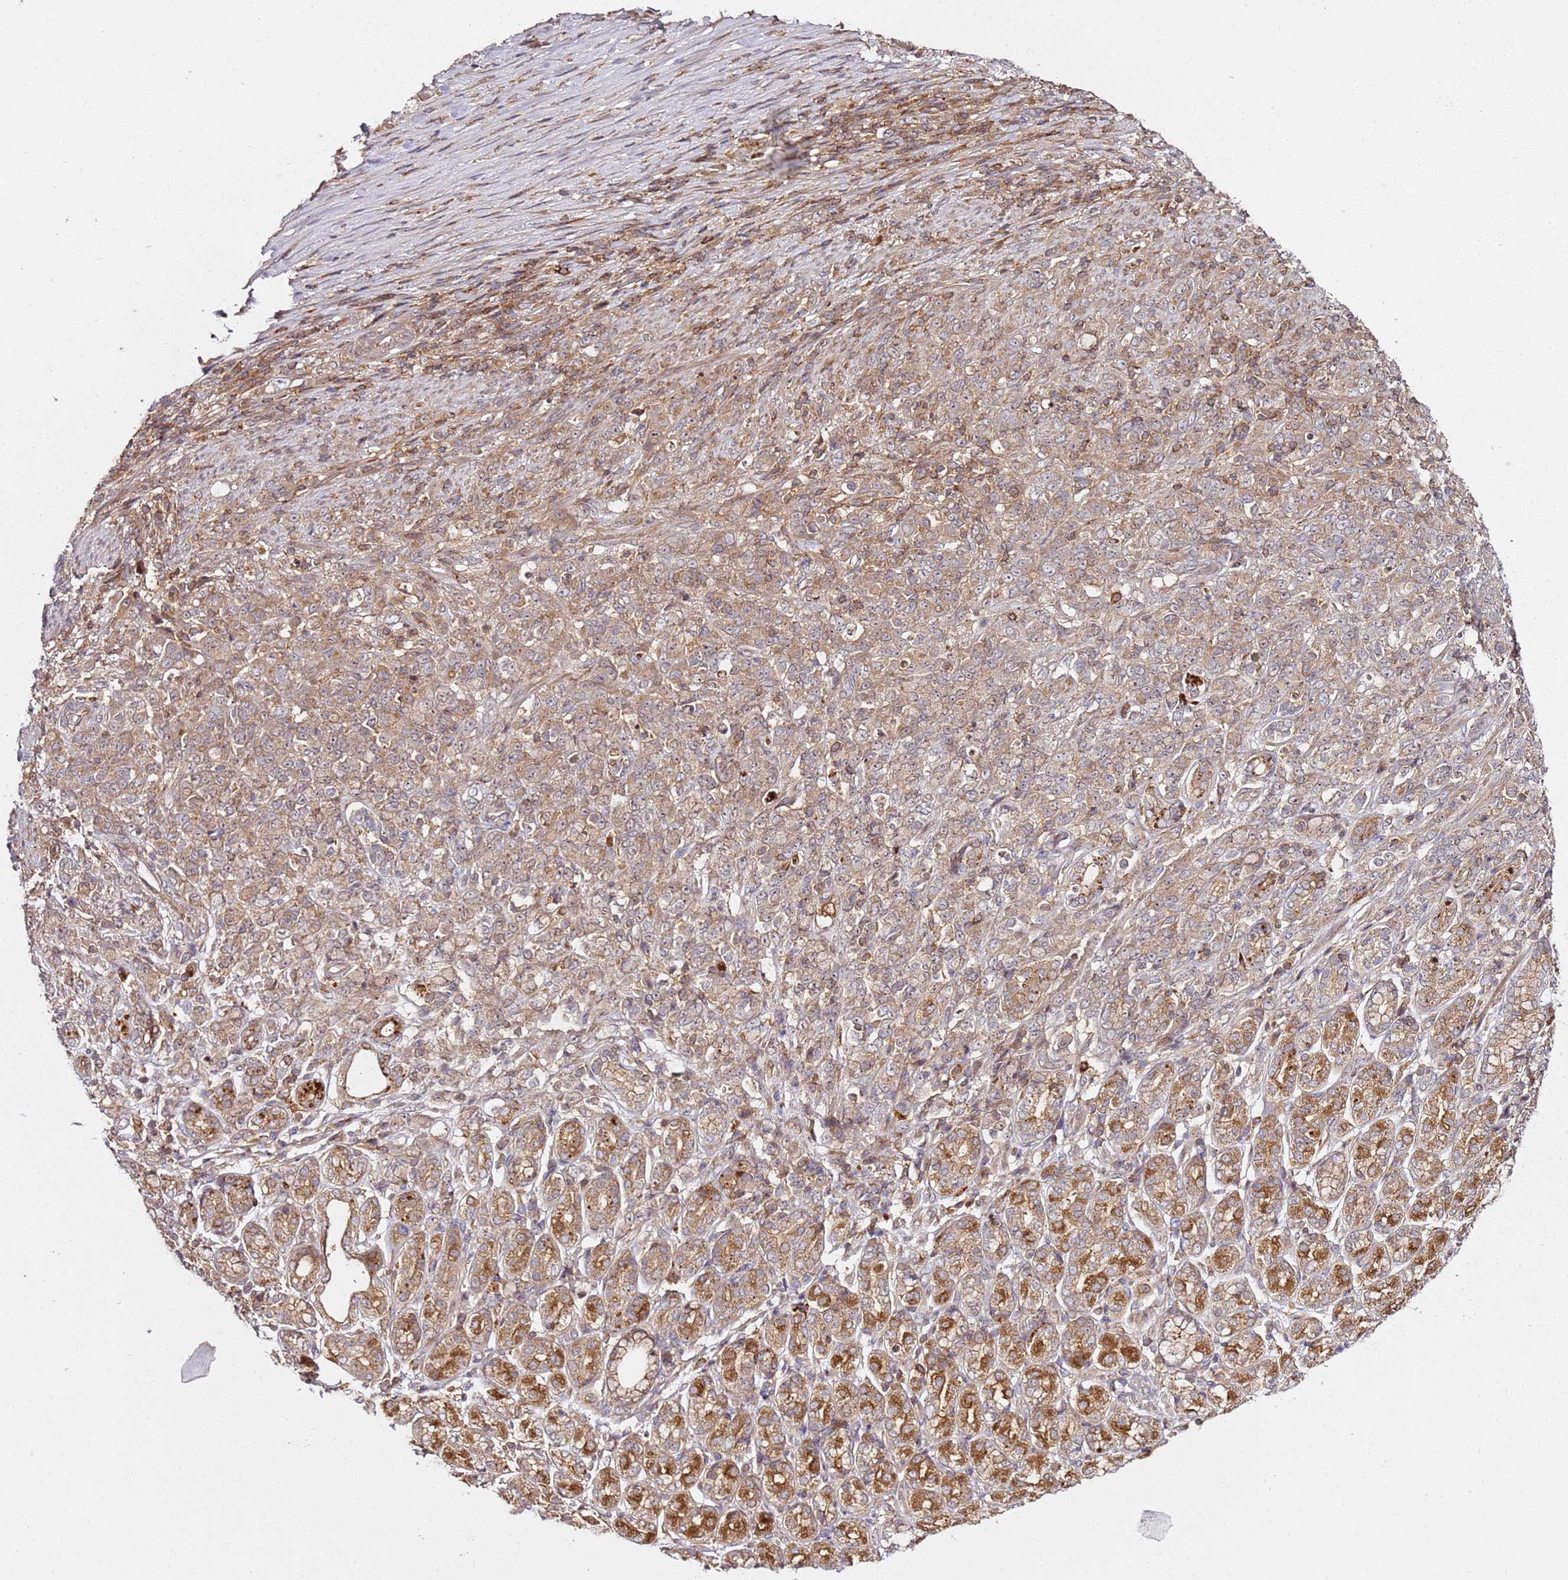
{"staining": {"intensity": "weak", "quantity": ">75%", "location": "cytoplasmic/membranous"}, "tissue": "stomach cancer", "cell_type": "Tumor cells", "image_type": "cancer", "snomed": [{"axis": "morphology", "description": "Adenocarcinoma, NOS"}, {"axis": "topography", "description": "Stomach"}], "caption": "A brown stain shows weak cytoplasmic/membranous positivity of a protein in human adenocarcinoma (stomach) tumor cells.", "gene": "PRMT7", "patient": {"sex": "female", "age": 79}}